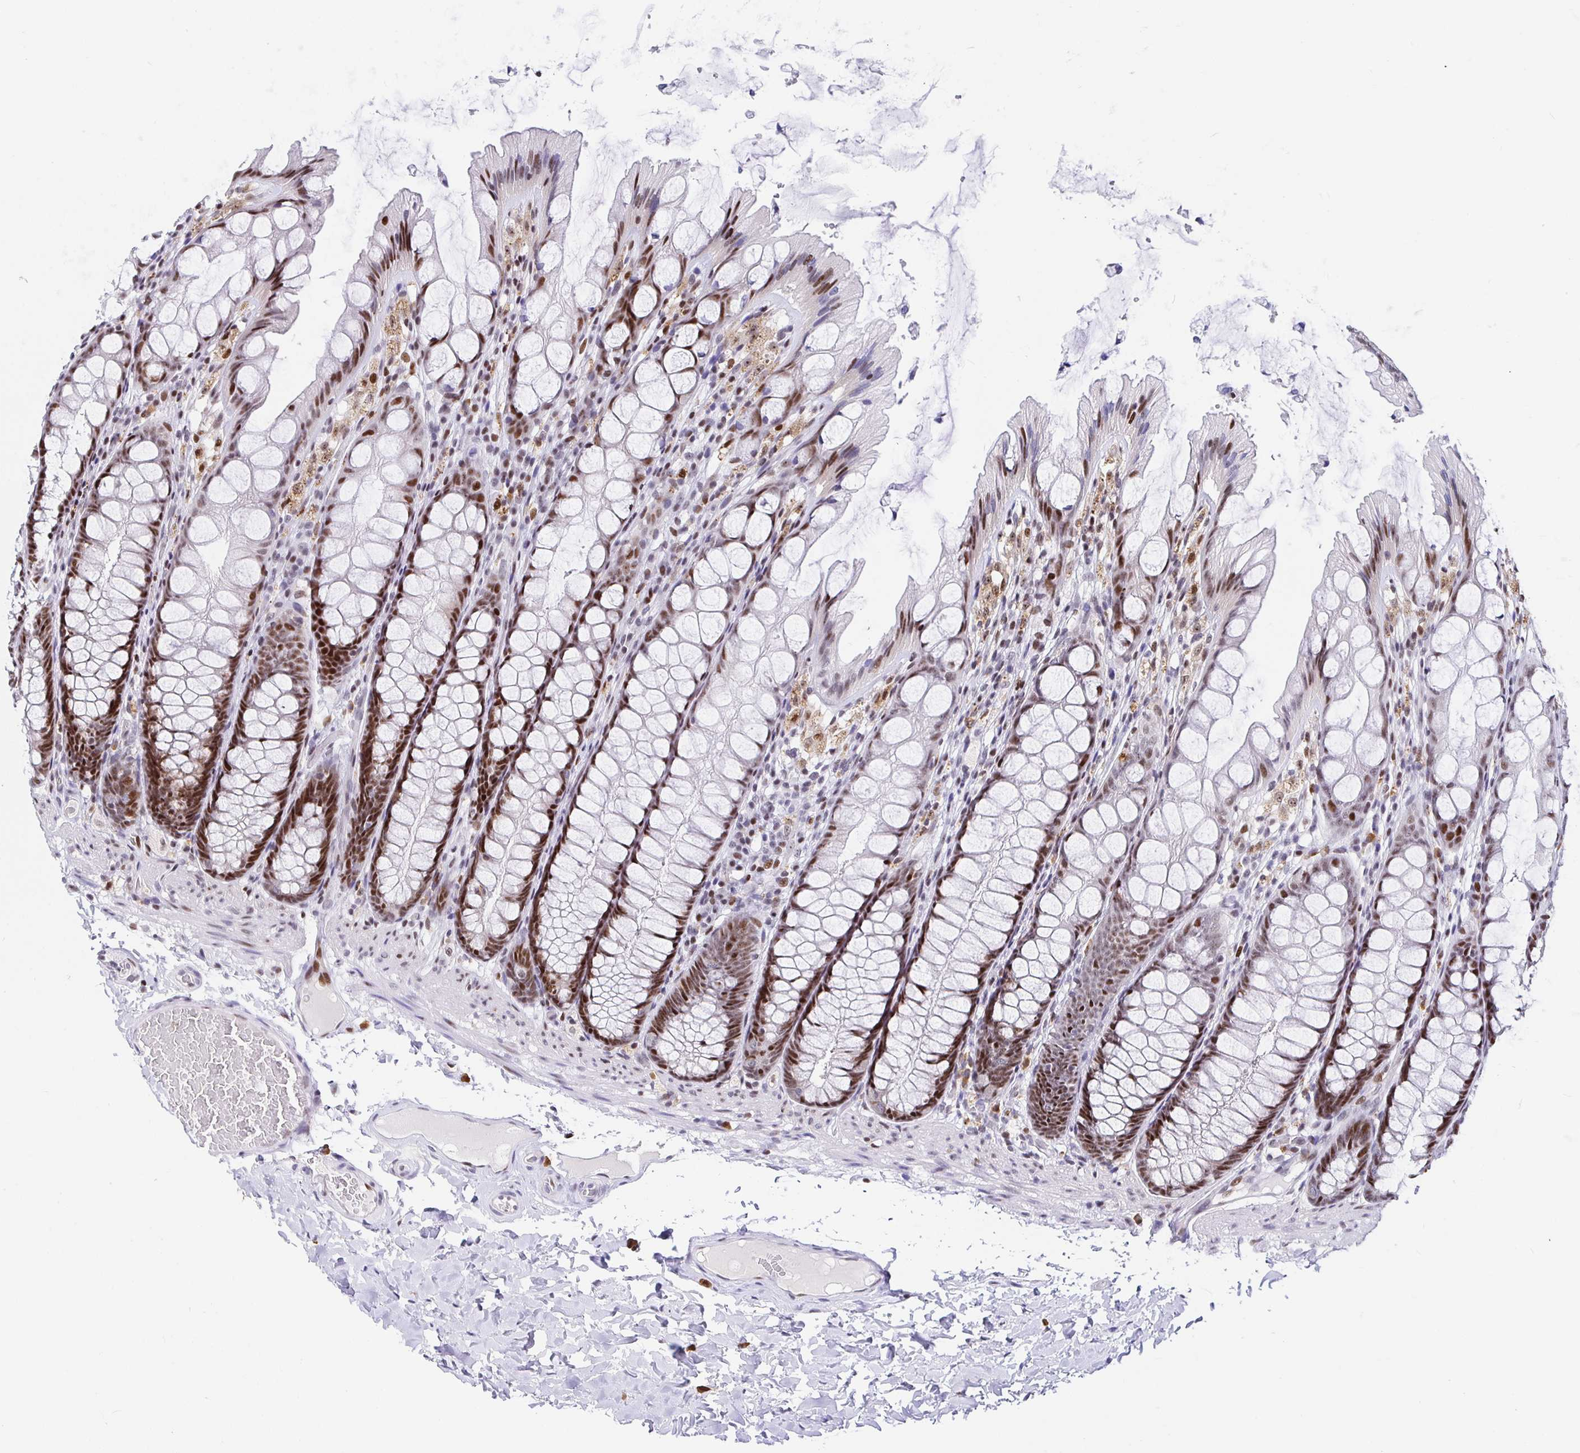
{"staining": {"intensity": "weak", "quantity": ">75%", "location": "nuclear"}, "tissue": "colon", "cell_type": "Endothelial cells", "image_type": "normal", "snomed": [{"axis": "morphology", "description": "Normal tissue, NOS"}, {"axis": "topography", "description": "Colon"}], "caption": "Brown immunohistochemical staining in unremarkable human colon exhibits weak nuclear positivity in about >75% of endothelial cells.", "gene": "SETD5", "patient": {"sex": "male", "age": 47}}